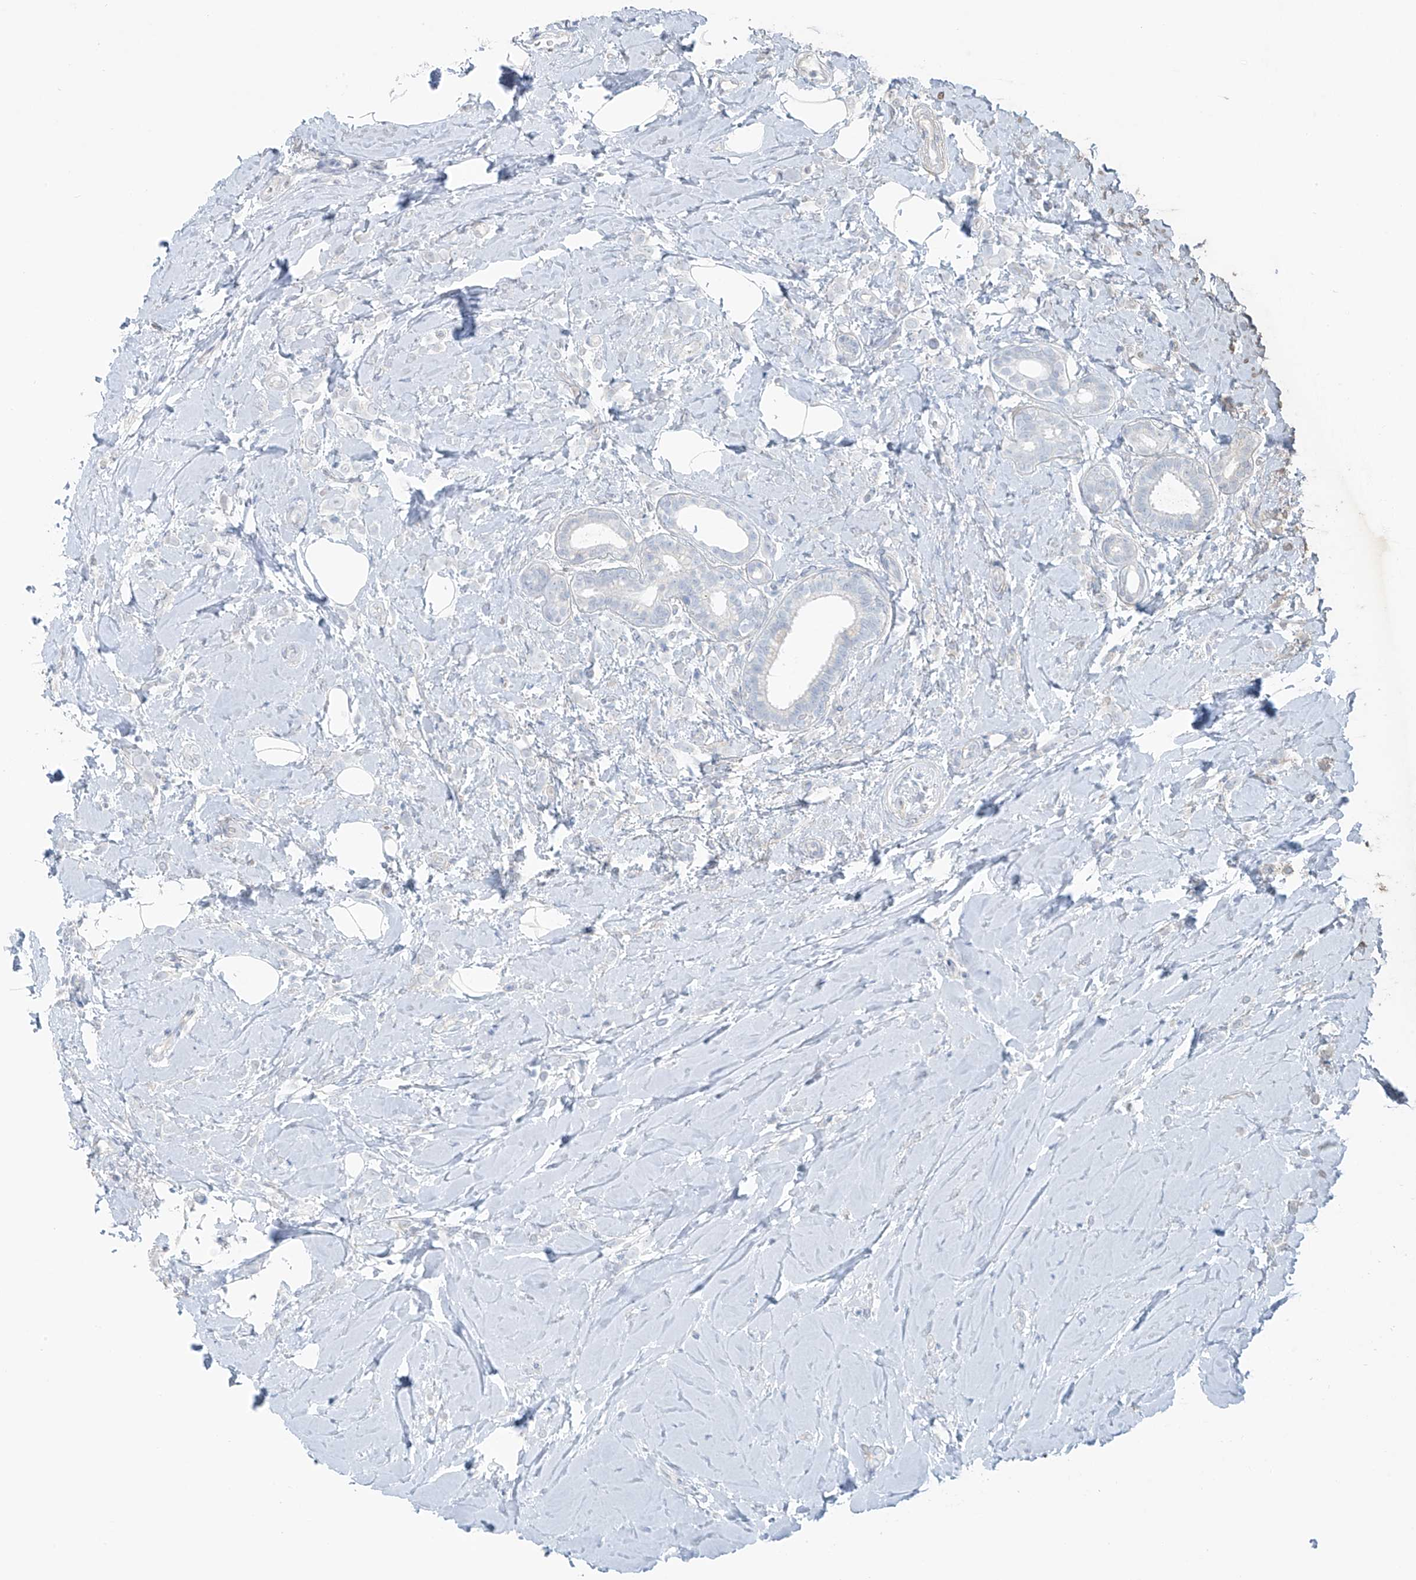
{"staining": {"intensity": "negative", "quantity": "none", "location": "none"}, "tissue": "breast cancer", "cell_type": "Tumor cells", "image_type": "cancer", "snomed": [{"axis": "morphology", "description": "Lobular carcinoma"}, {"axis": "topography", "description": "Breast"}], "caption": "Tumor cells are negative for protein expression in human breast cancer.", "gene": "TUBE1", "patient": {"sex": "female", "age": 47}}